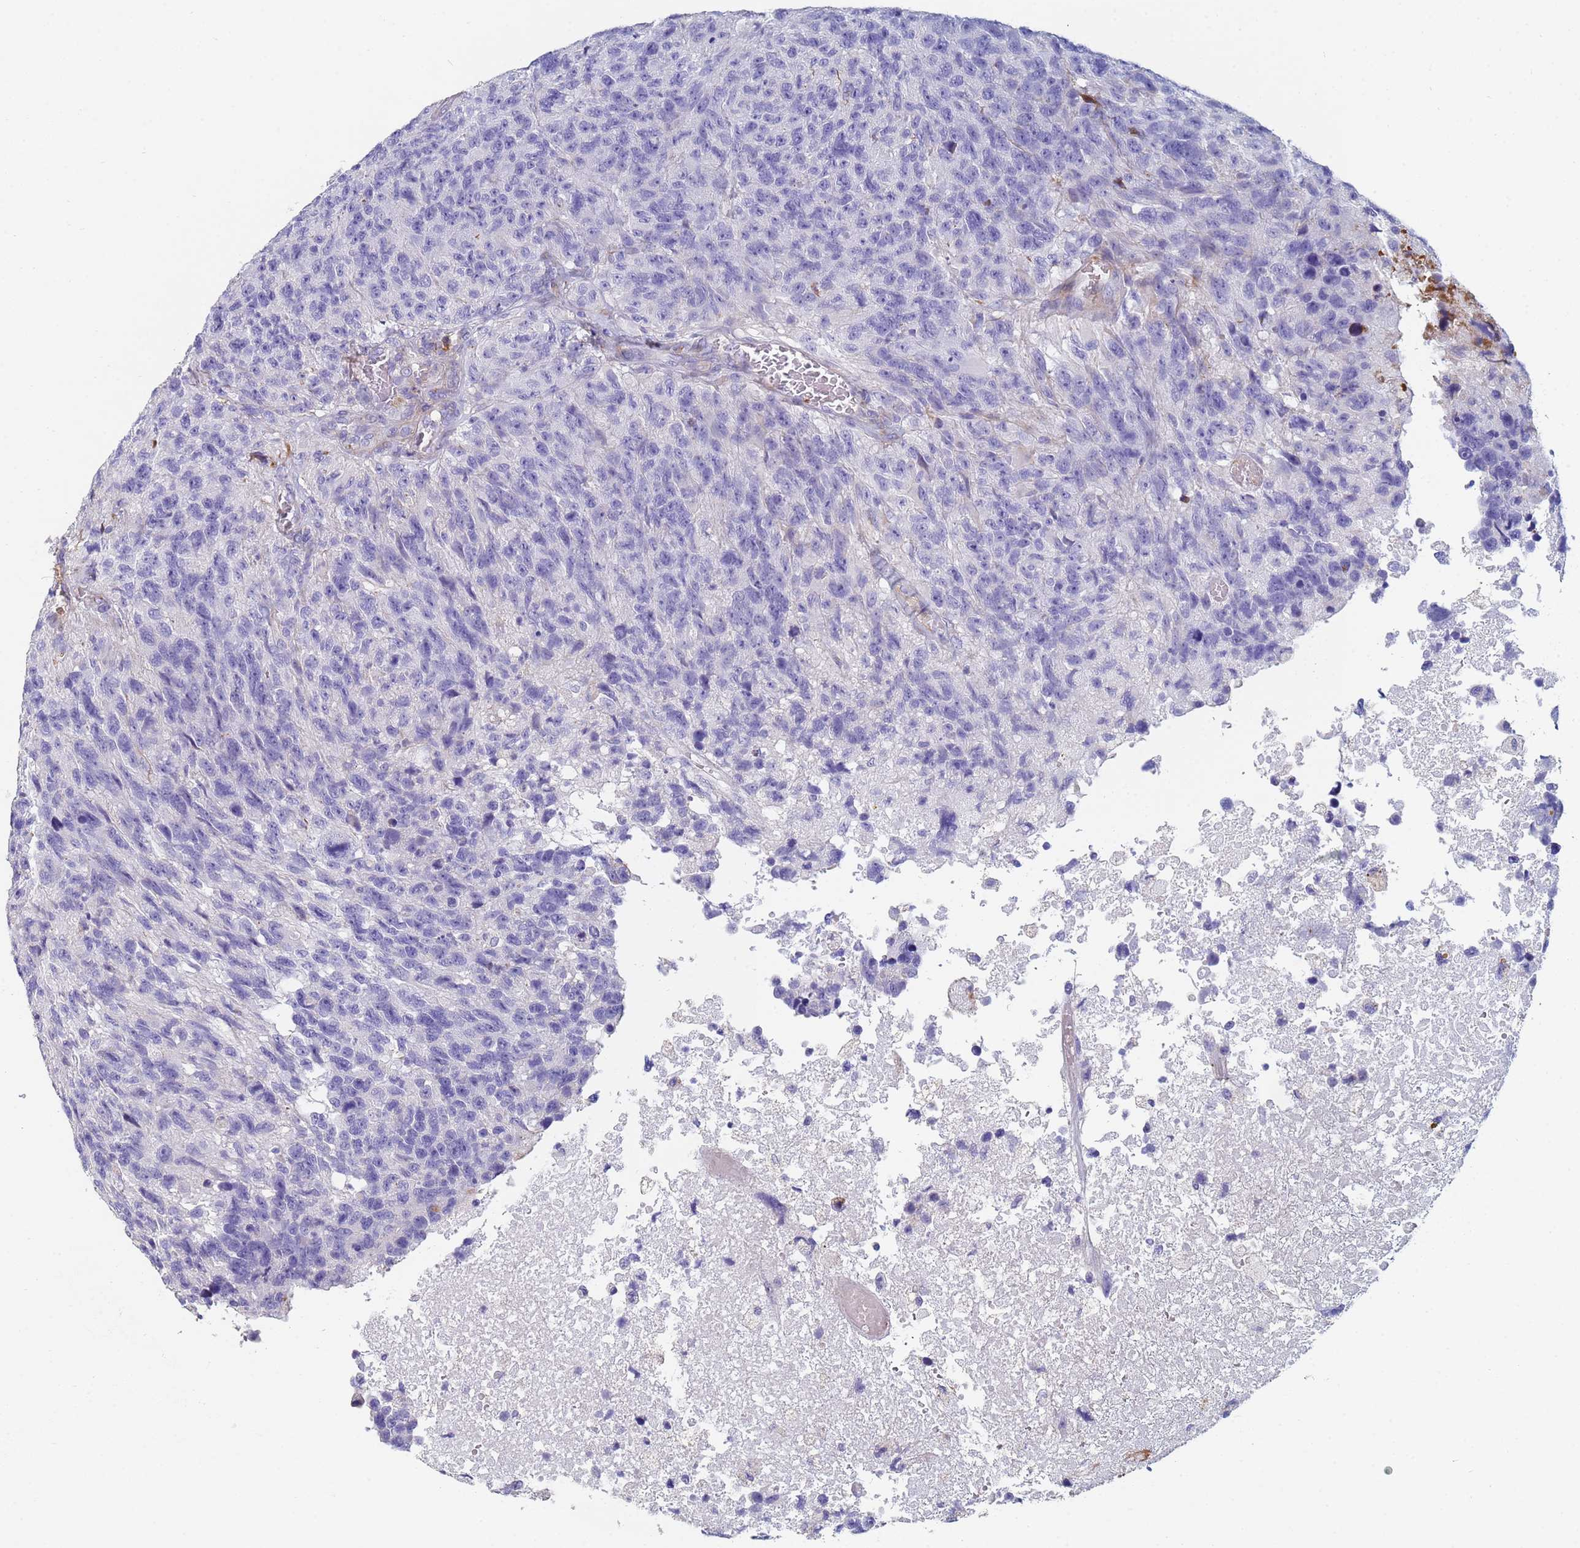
{"staining": {"intensity": "negative", "quantity": "none", "location": "none"}, "tissue": "glioma", "cell_type": "Tumor cells", "image_type": "cancer", "snomed": [{"axis": "morphology", "description": "Glioma, malignant, High grade"}, {"axis": "topography", "description": "Brain"}], "caption": "This is an IHC histopathology image of malignant glioma (high-grade). There is no expression in tumor cells.", "gene": "ABCA8", "patient": {"sex": "male", "age": 69}}